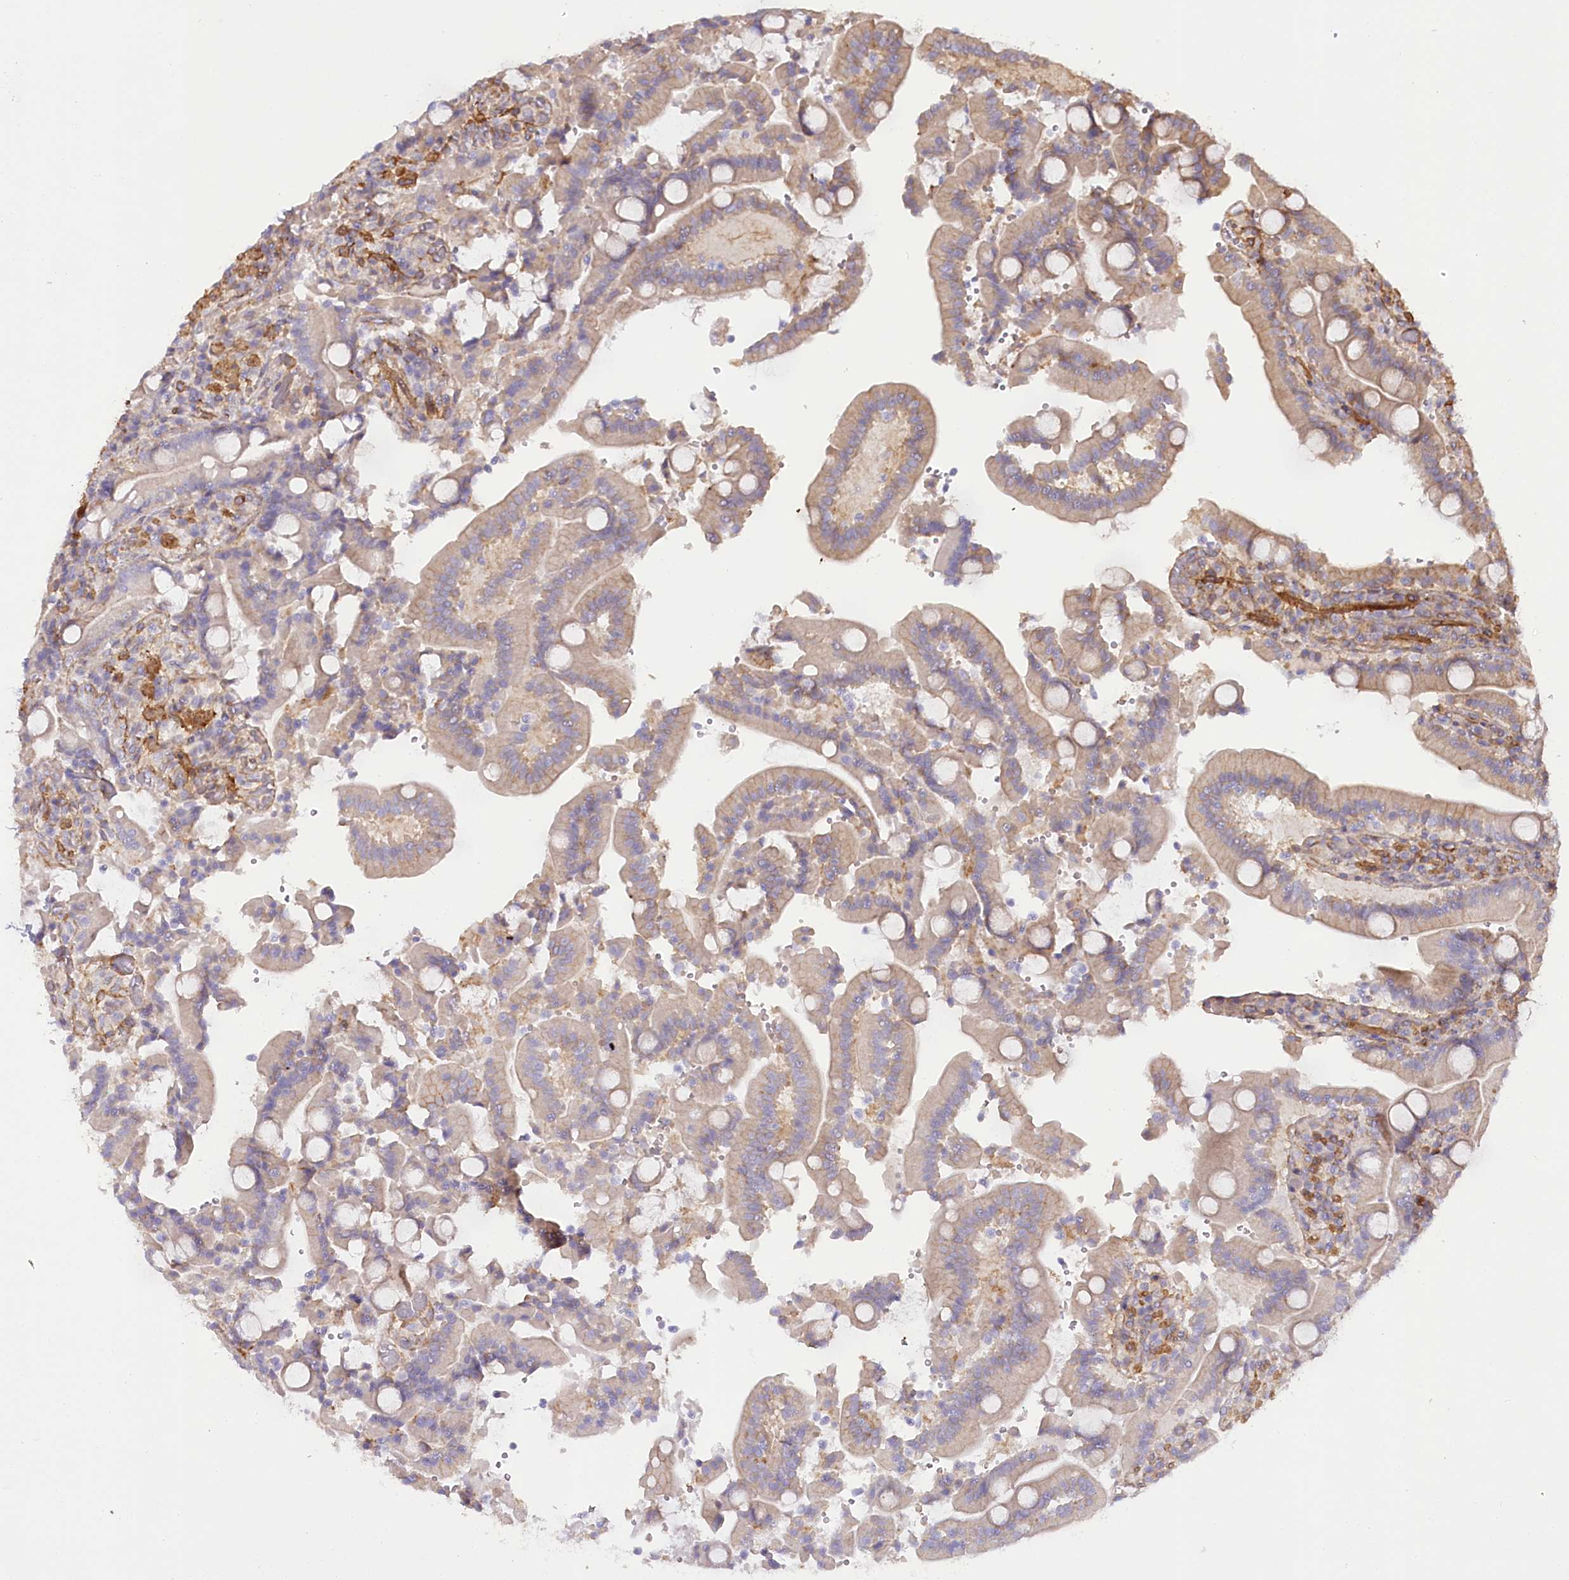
{"staining": {"intensity": "weak", "quantity": "25%-75%", "location": "cytoplasmic/membranous"}, "tissue": "duodenum", "cell_type": "Glandular cells", "image_type": "normal", "snomed": [{"axis": "morphology", "description": "Normal tissue, NOS"}, {"axis": "topography", "description": "Duodenum"}], "caption": "An immunohistochemistry micrograph of normal tissue is shown. Protein staining in brown shows weak cytoplasmic/membranous positivity in duodenum within glandular cells.", "gene": "SYNPO2", "patient": {"sex": "female", "age": 62}}